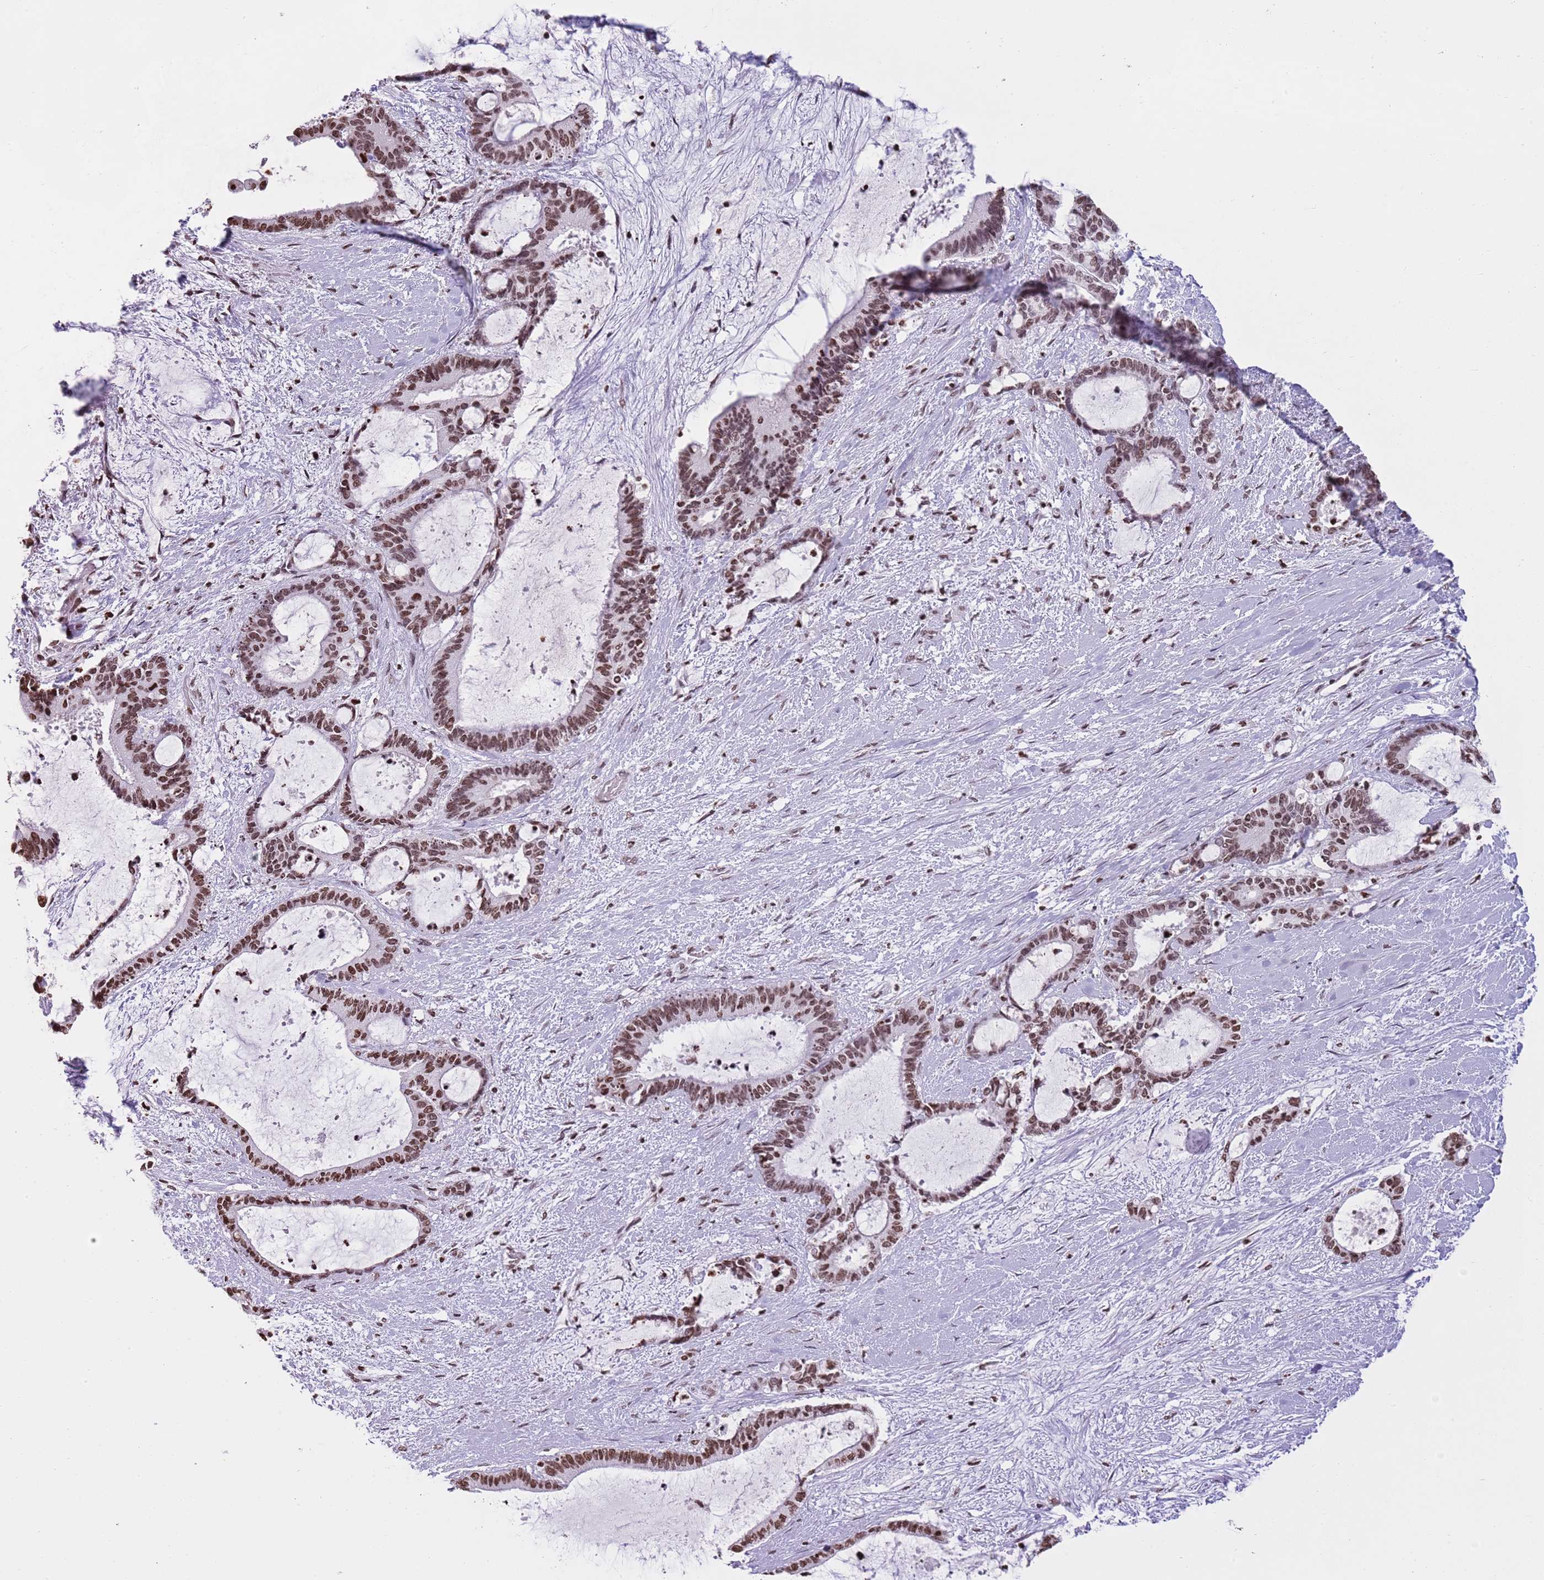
{"staining": {"intensity": "strong", "quantity": ">75%", "location": "nuclear"}, "tissue": "liver cancer", "cell_type": "Tumor cells", "image_type": "cancer", "snomed": [{"axis": "morphology", "description": "Normal tissue, NOS"}, {"axis": "morphology", "description": "Cholangiocarcinoma"}, {"axis": "topography", "description": "Liver"}, {"axis": "topography", "description": "Peripheral nerve tissue"}], "caption": "Immunohistochemical staining of liver cancer displays high levels of strong nuclear protein staining in about >75% of tumor cells.", "gene": "KPNA3", "patient": {"sex": "female", "age": 73}}